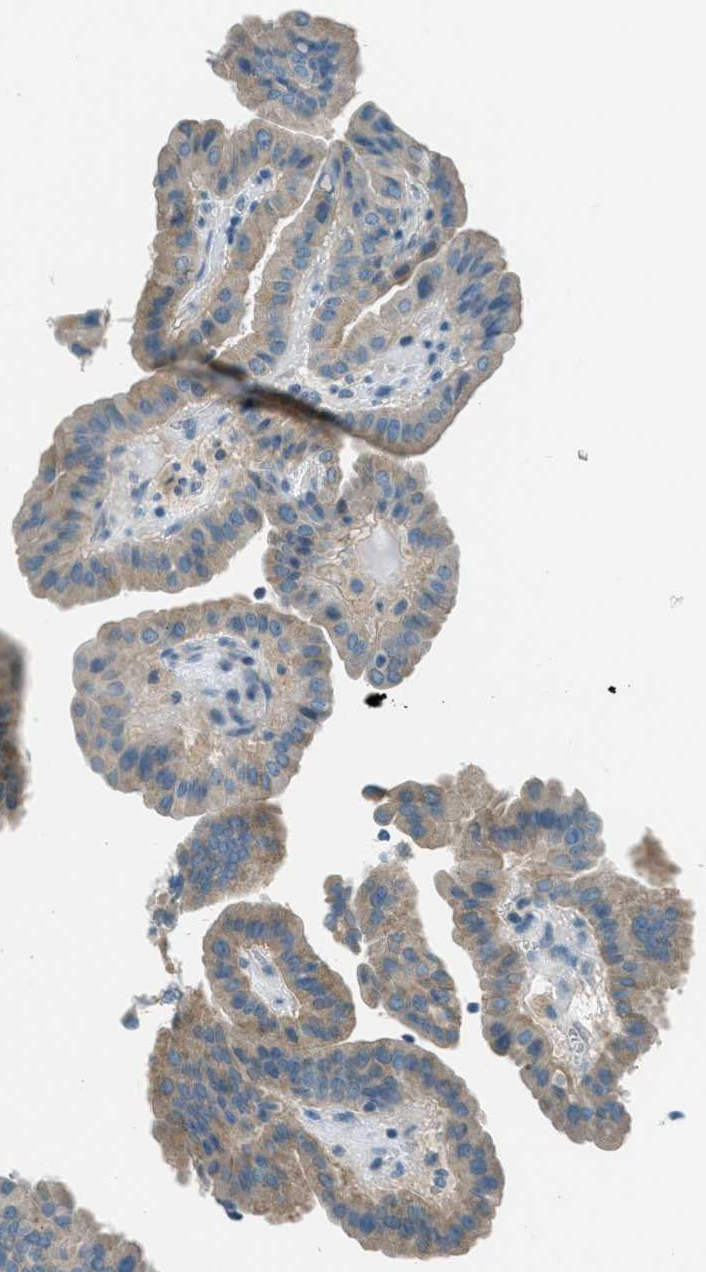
{"staining": {"intensity": "weak", "quantity": ">75%", "location": "cytoplasmic/membranous"}, "tissue": "thyroid cancer", "cell_type": "Tumor cells", "image_type": "cancer", "snomed": [{"axis": "morphology", "description": "Papillary adenocarcinoma, NOS"}, {"axis": "topography", "description": "Thyroid gland"}], "caption": "Thyroid papillary adenocarcinoma was stained to show a protein in brown. There is low levels of weak cytoplasmic/membranous expression in about >75% of tumor cells.", "gene": "MSLN", "patient": {"sex": "male", "age": 33}}